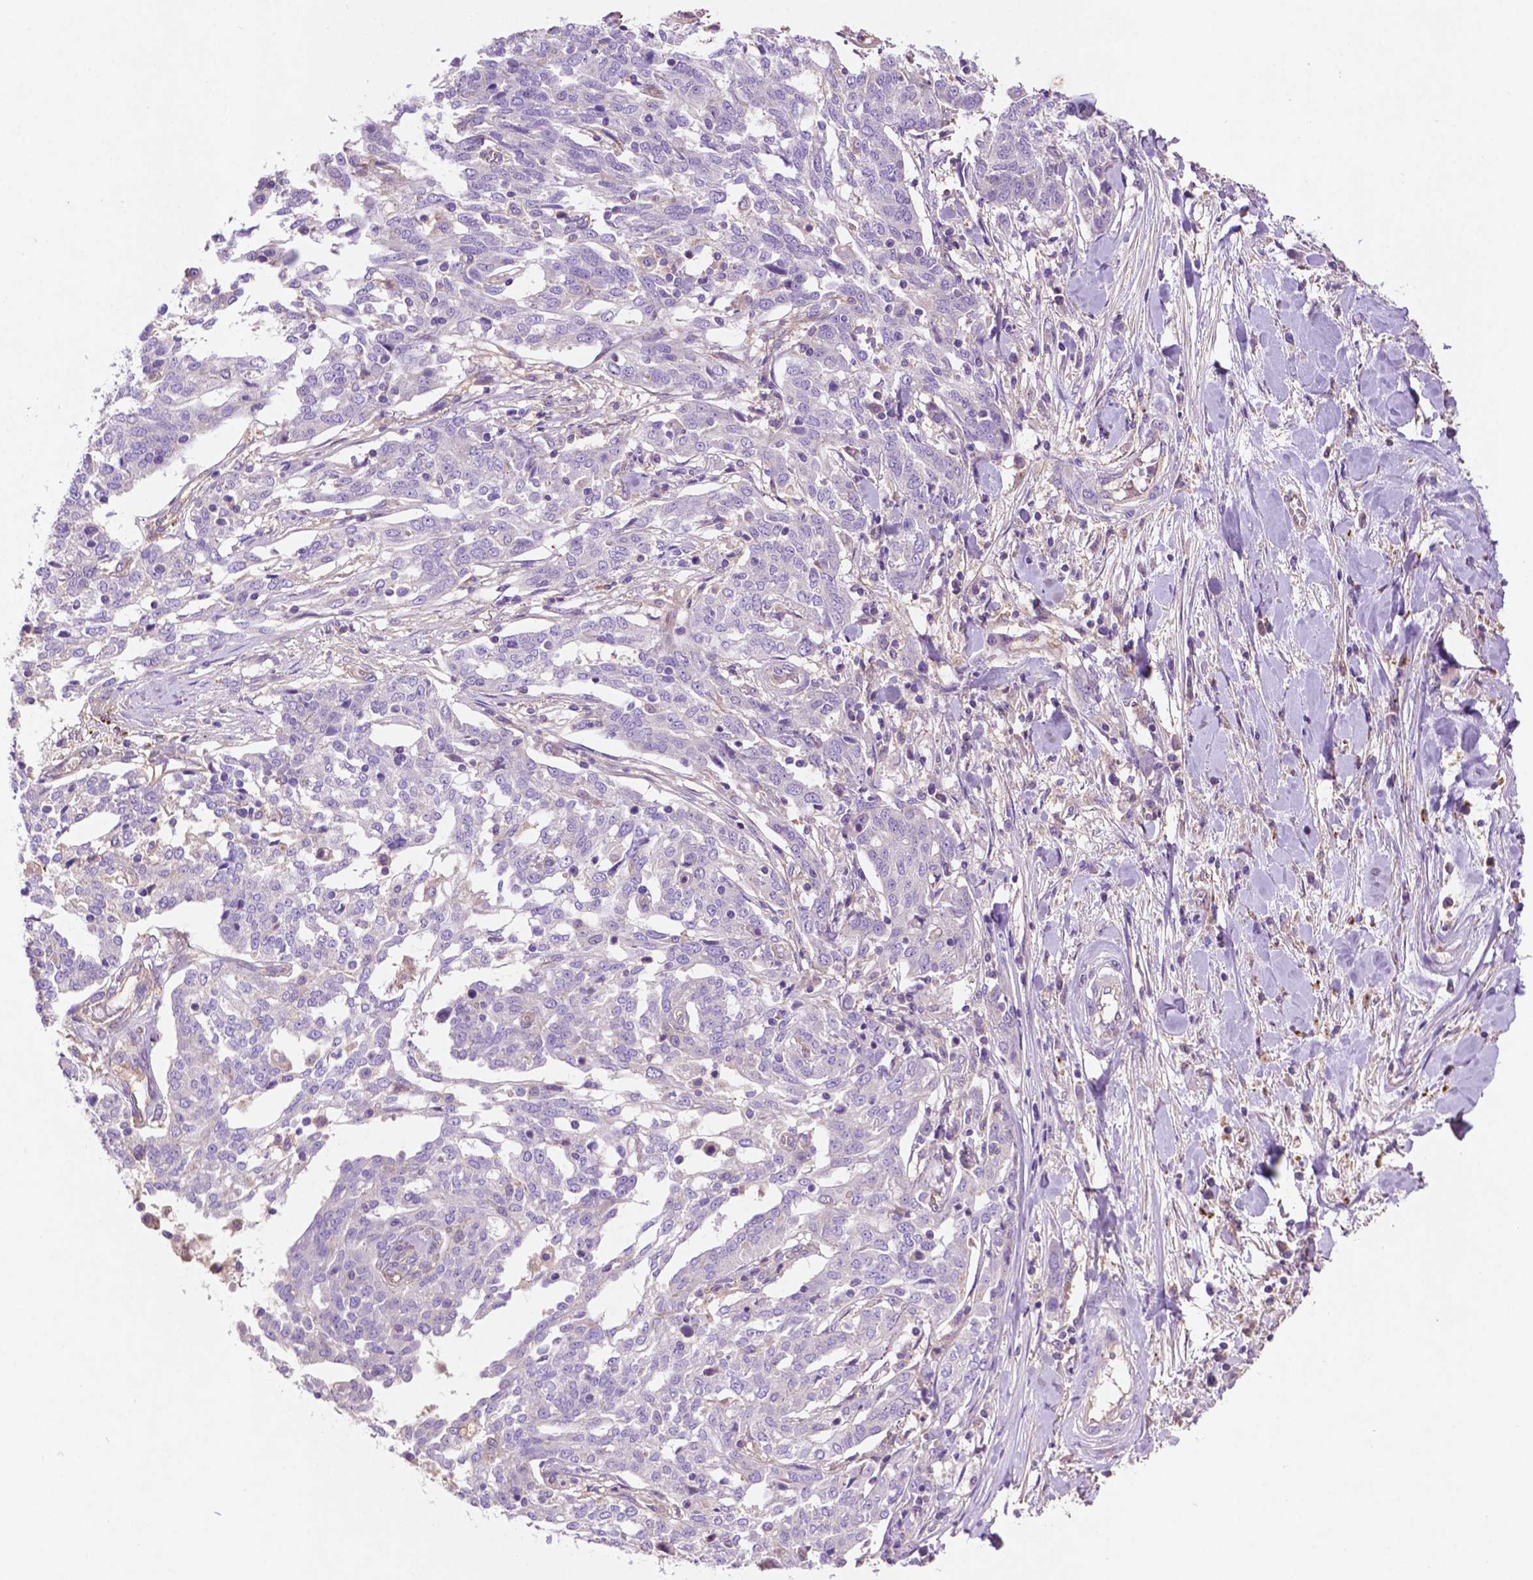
{"staining": {"intensity": "negative", "quantity": "none", "location": "none"}, "tissue": "ovarian cancer", "cell_type": "Tumor cells", "image_type": "cancer", "snomed": [{"axis": "morphology", "description": "Cystadenocarcinoma, serous, NOS"}, {"axis": "topography", "description": "Ovary"}], "caption": "High magnification brightfield microscopy of serous cystadenocarcinoma (ovarian) stained with DAB (3,3'-diaminobenzidine) (brown) and counterstained with hematoxylin (blue): tumor cells show no significant staining.", "gene": "GDPD5", "patient": {"sex": "female", "age": 67}}